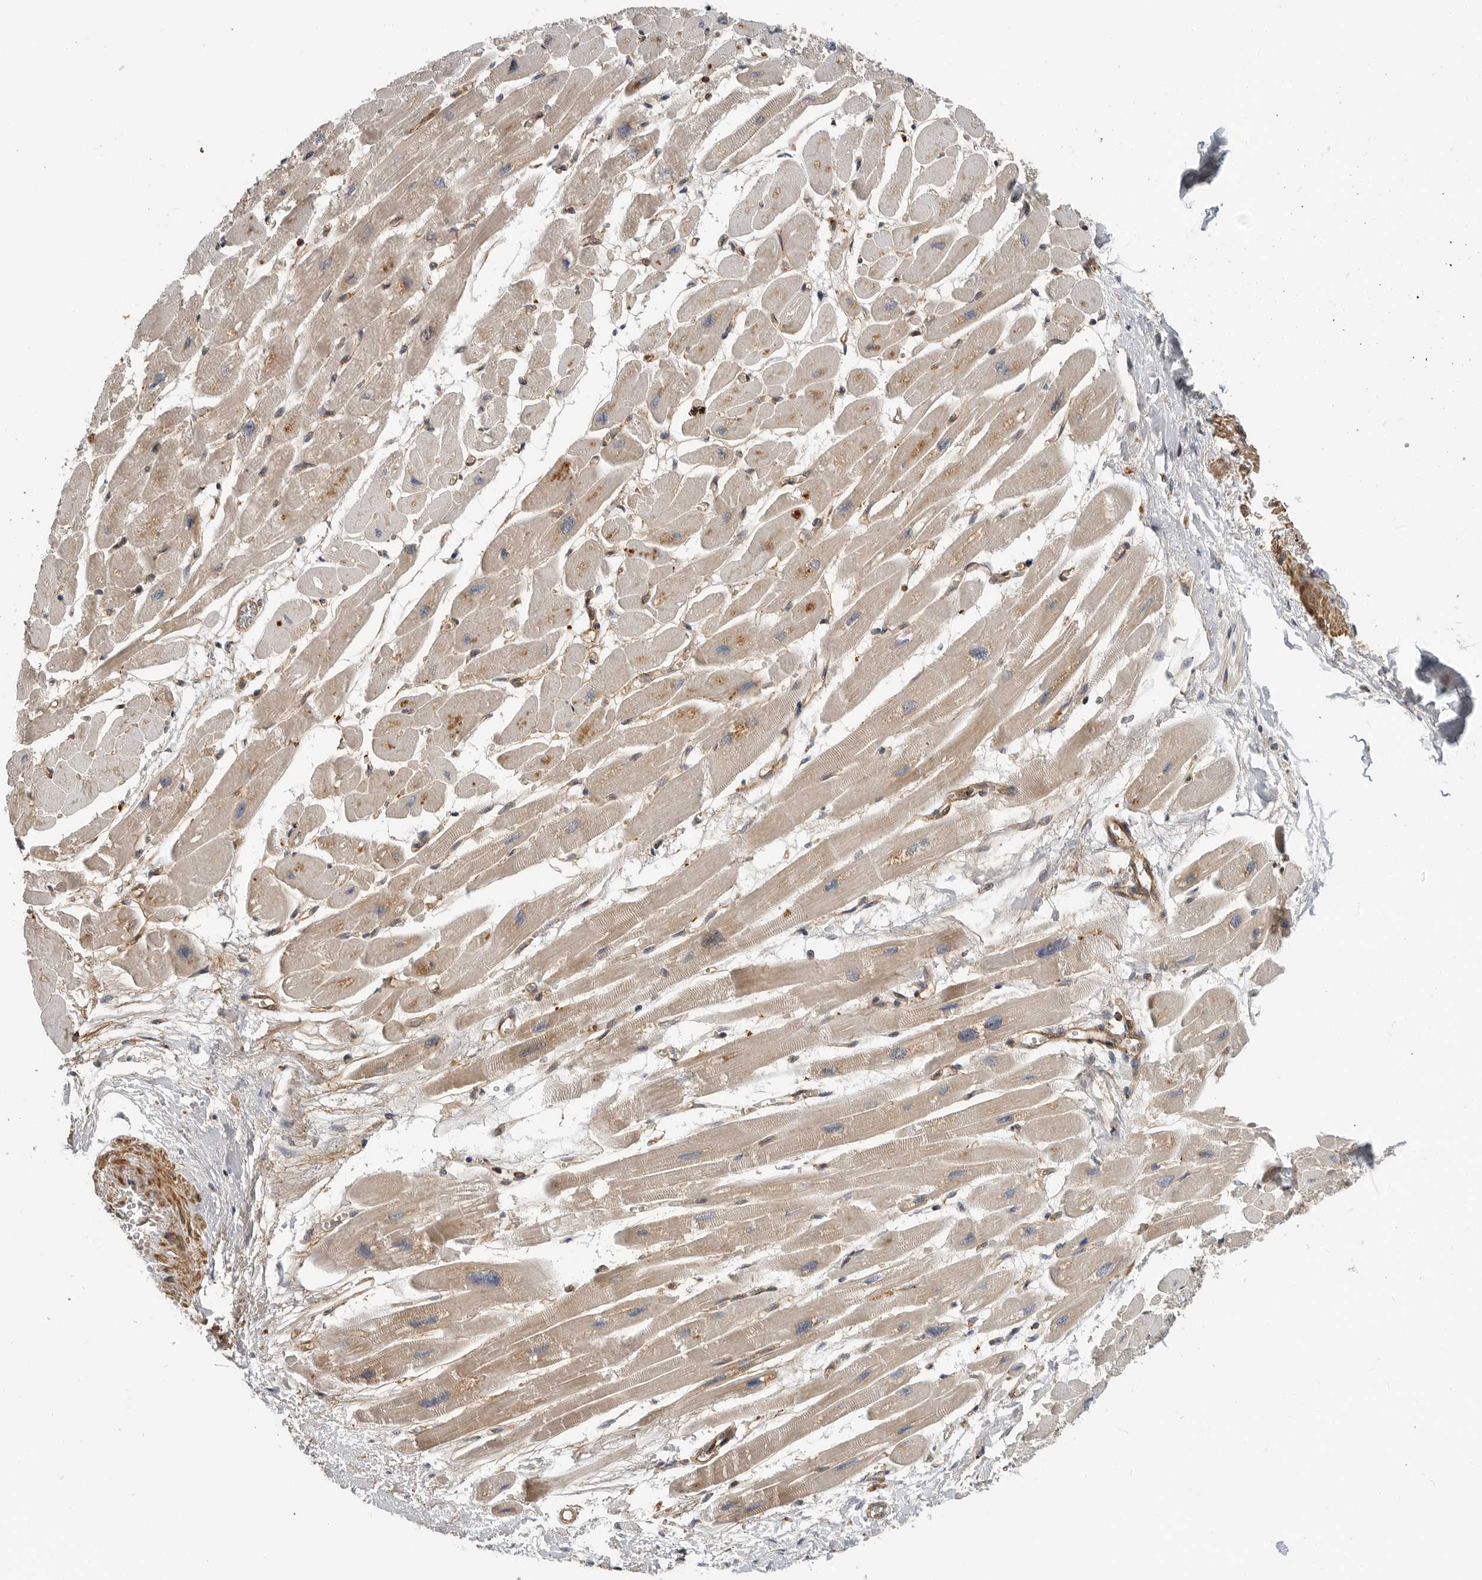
{"staining": {"intensity": "moderate", "quantity": ">75%", "location": "cytoplasmic/membranous,nuclear"}, "tissue": "heart muscle", "cell_type": "Cardiomyocytes", "image_type": "normal", "snomed": [{"axis": "morphology", "description": "Normal tissue, NOS"}, {"axis": "topography", "description": "Heart"}], "caption": "Immunohistochemical staining of unremarkable human heart muscle shows >75% levels of moderate cytoplasmic/membranous,nuclear protein staining in about >75% of cardiomyocytes.", "gene": "STRAP", "patient": {"sex": "female", "age": 54}}